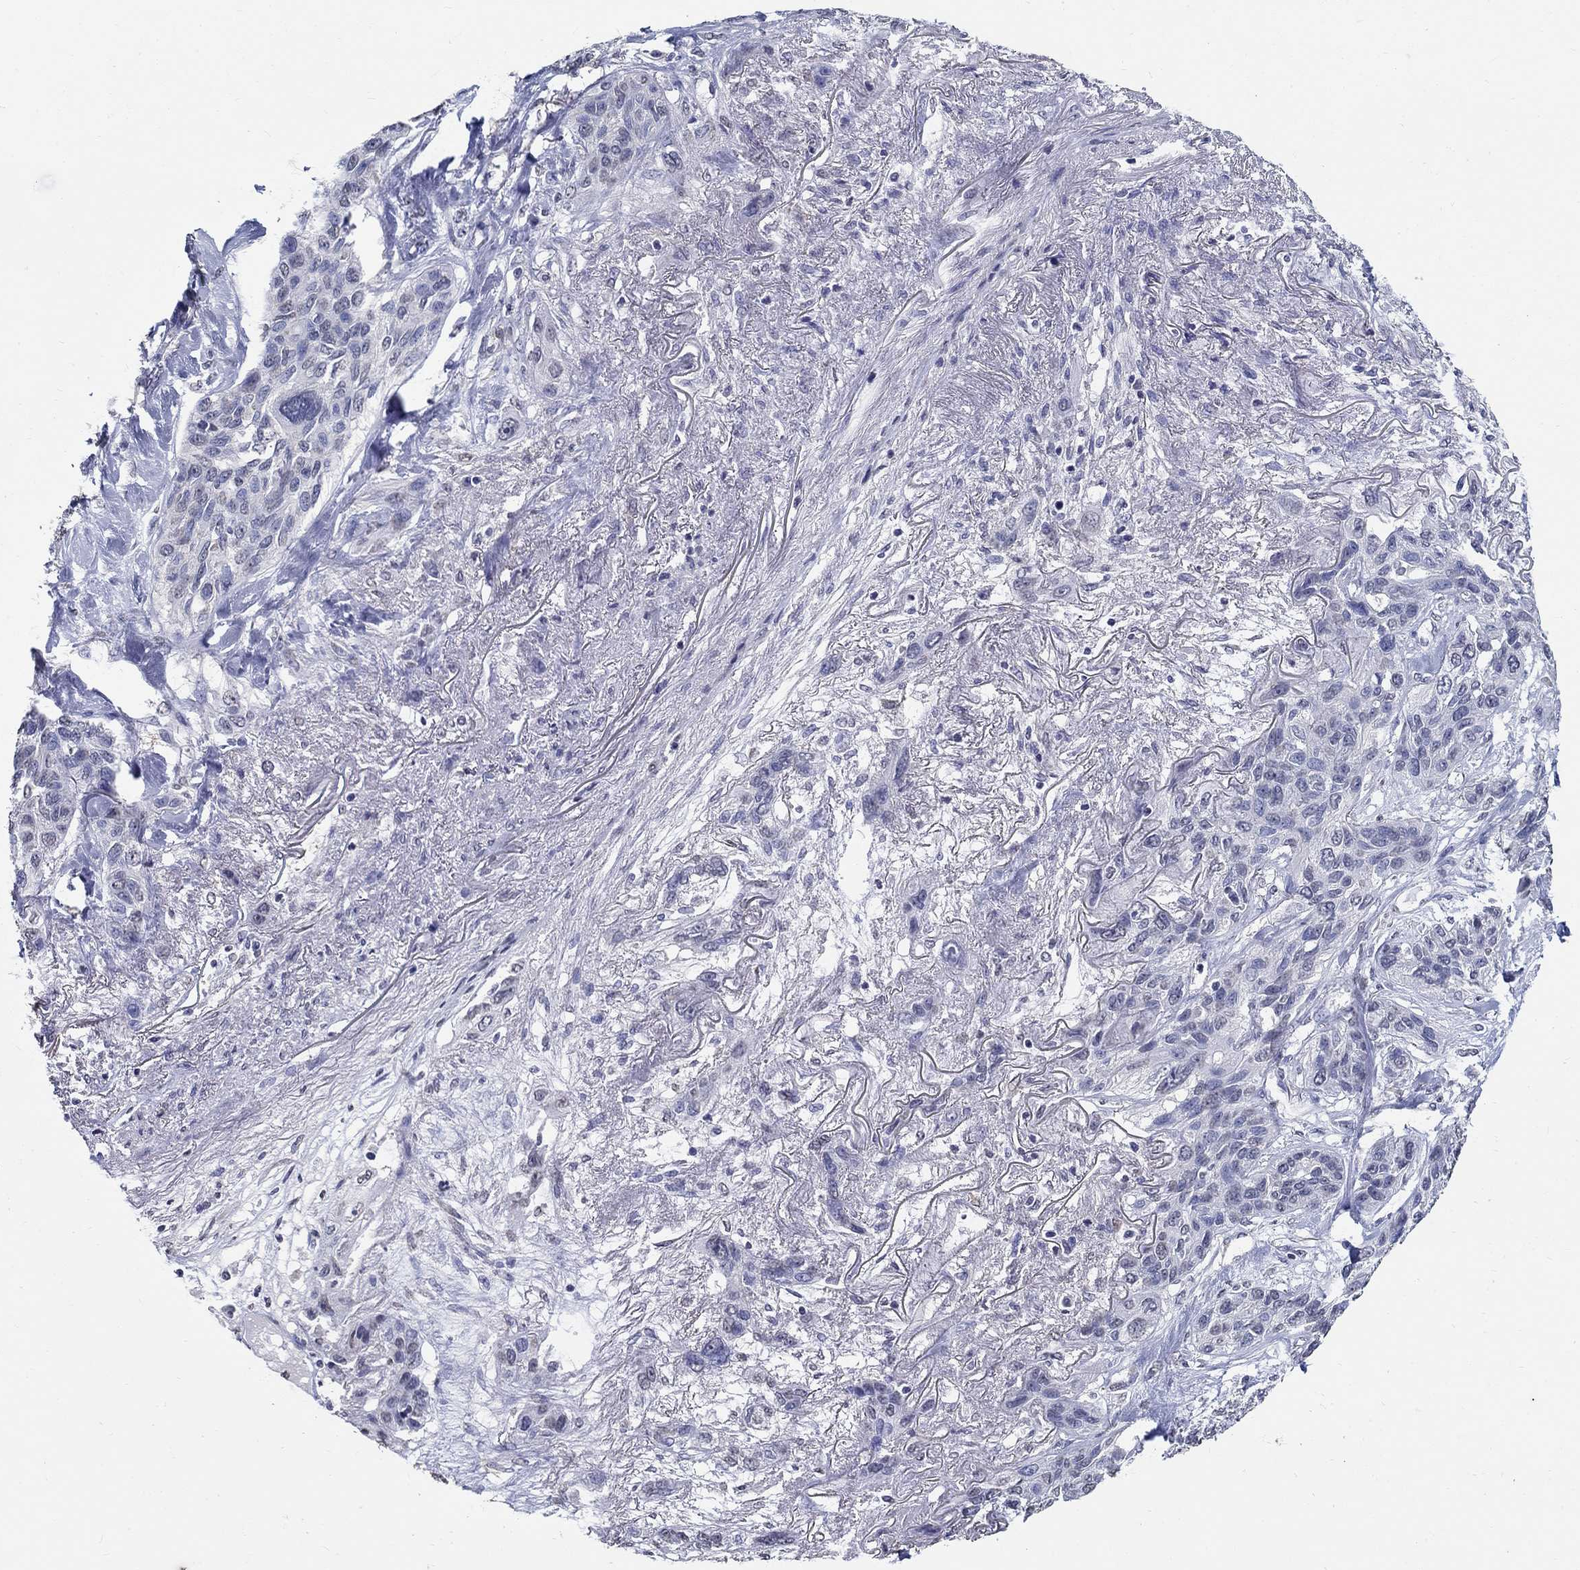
{"staining": {"intensity": "negative", "quantity": "none", "location": "none"}, "tissue": "lung cancer", "cell_type": "Tumor cells", "image_type": "cancer", "snomed": [{"axis": "morphology", "description": "Squamous cell carcinoma, NOS"}, {"axis": "topography", "description": "Lung"}], "caption": "This is an immunohistochemistry image of human lung cancer. There is no positivity in tumor cells.", "gene": "PDE1B", "patient": {"sex": "female", "age": 70}}